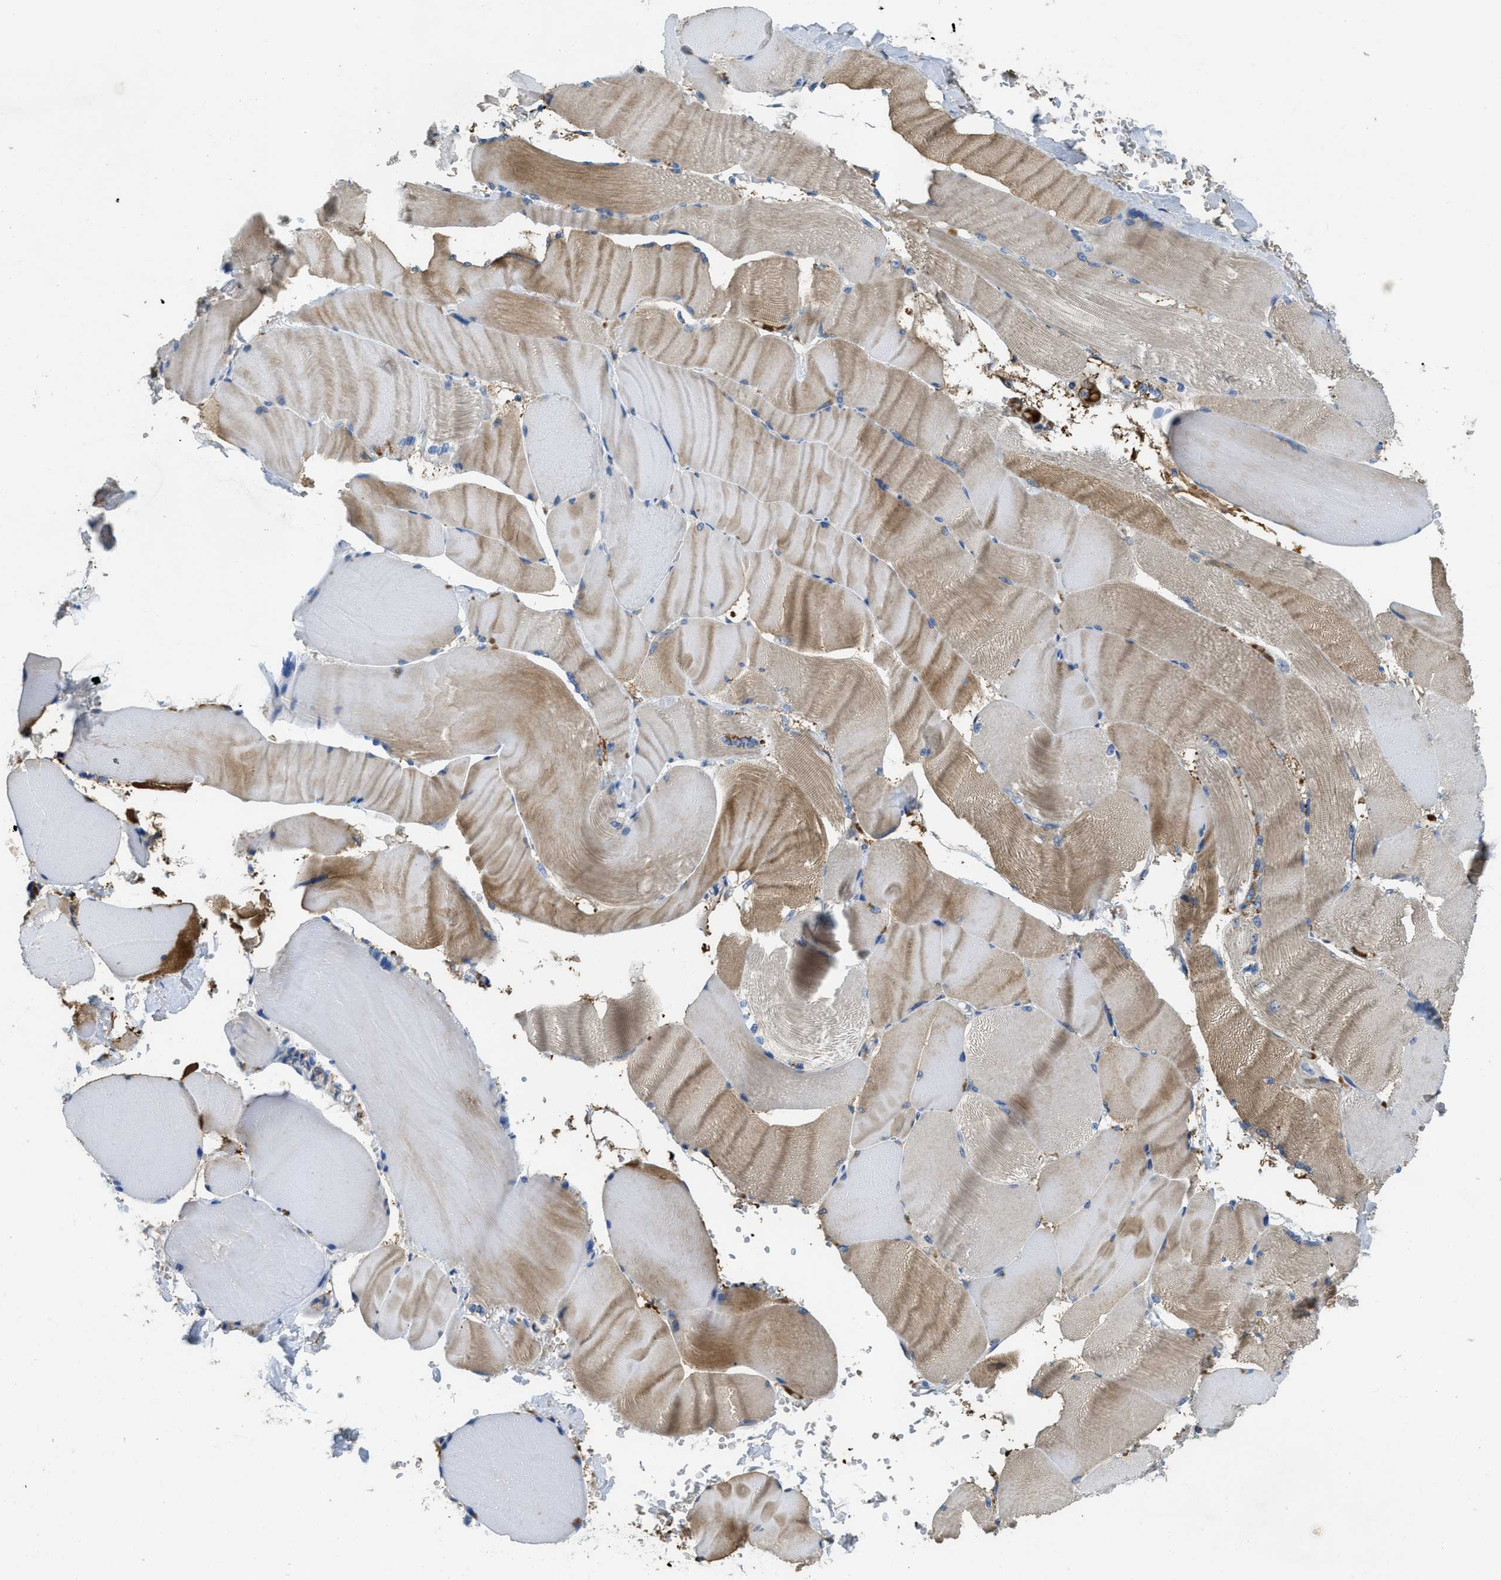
{"staining": {"intensity": "weak", "quantity": "25%-75%", "location": "cytoplasmic/membranous"}, "tissue": "skeletal muscle", "cell_type": "Myocytes", "image_type": "normal", "snomed": [{"axis": "morphology", "description": "Normal tissue, NOS"}, {"axis": "topography", "description": "Skin"}, {"axis": "topography", "description": "Skeletal muscle"}], "caption": "Protein staining reveals weak cytoplasmic/membranous expression in about 25%-75% of myocytes in unremarkable skeletal muscle.", "gene": "MPDU1", "patient": {"sex": "male", "age": 83}}